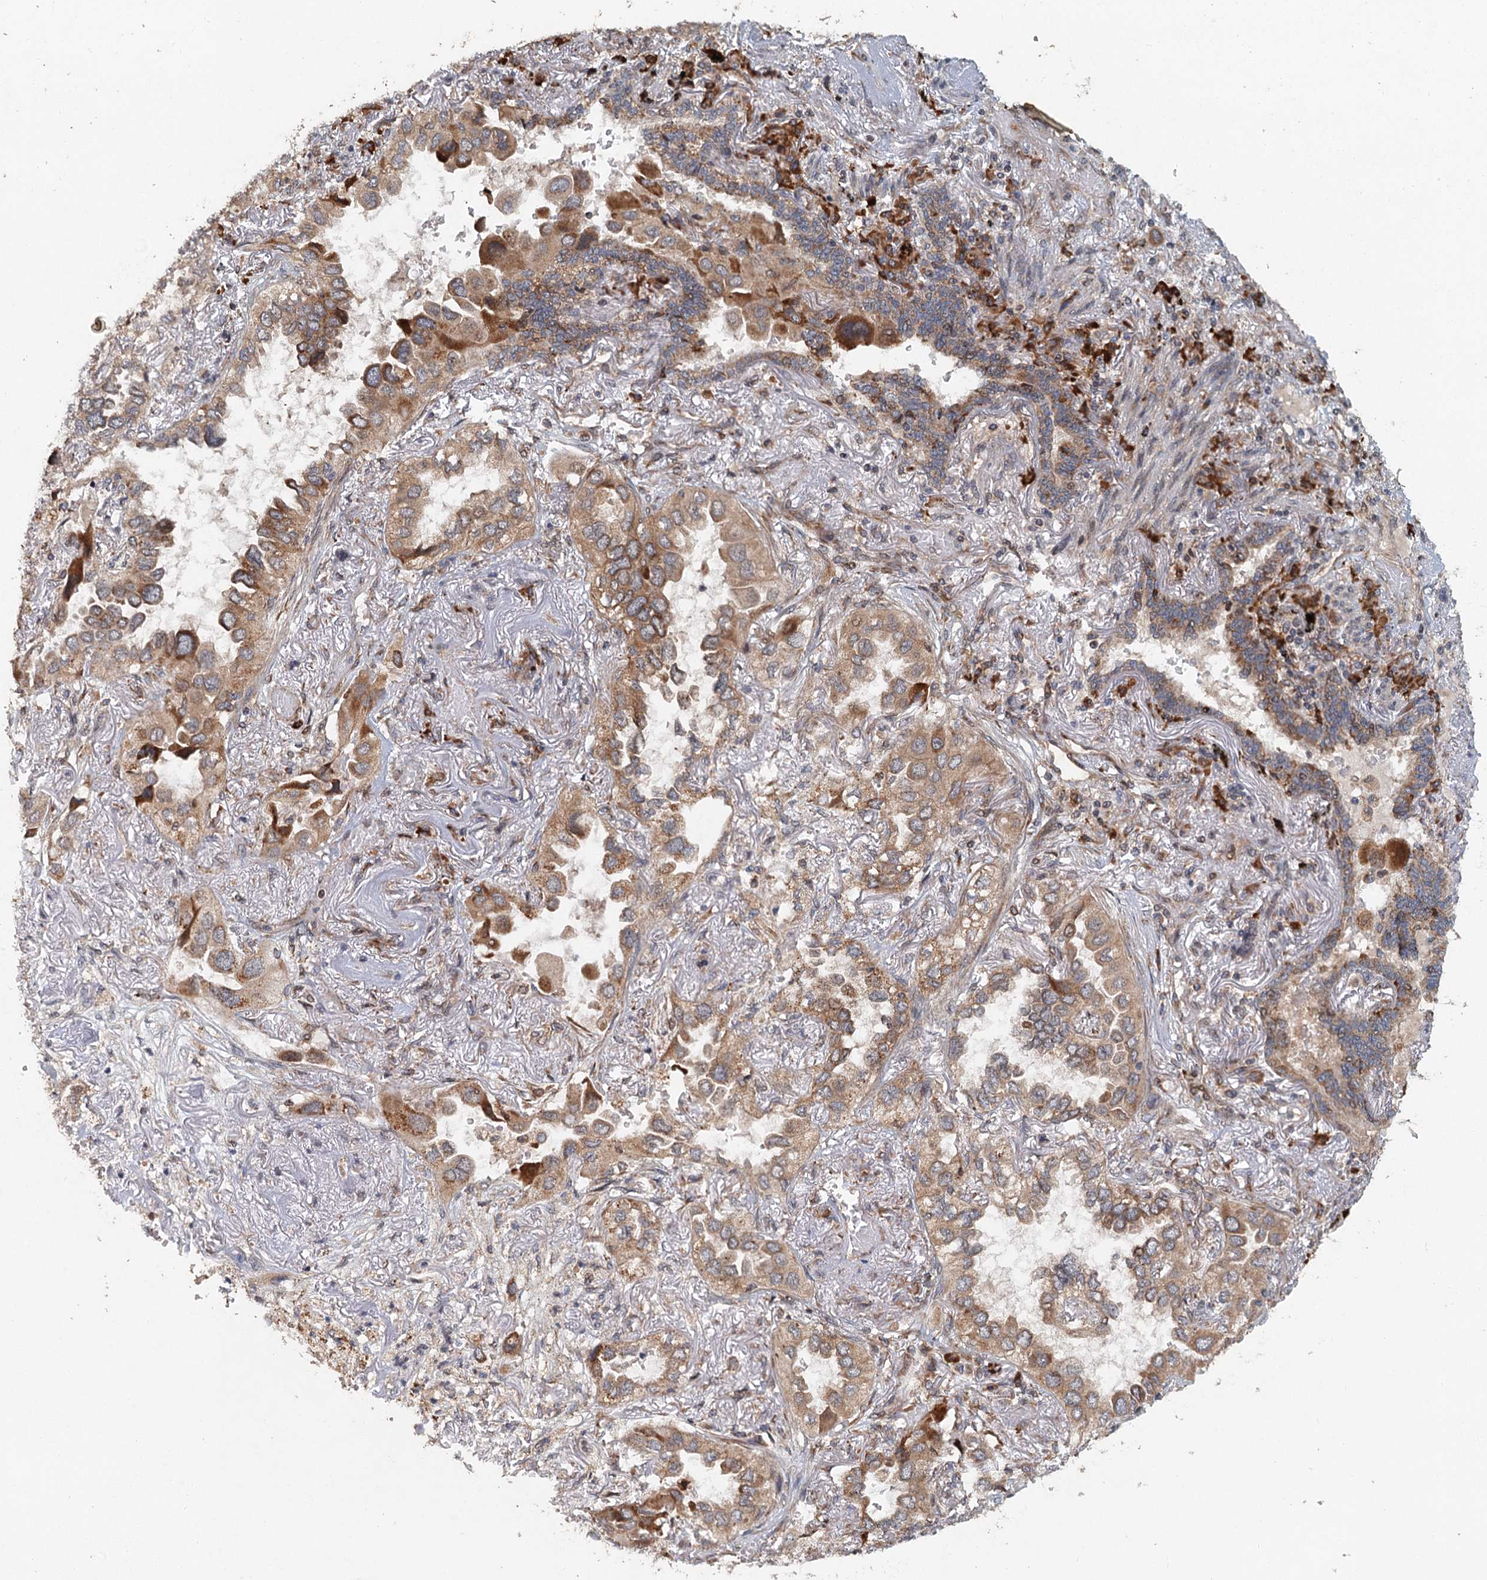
{"staining": {"intensity": "moderate", "quantity": ">75%", "location": "cytoplasmic/membranous"}, "tissue": "lung cancer", "cell_type": "Tumor cells", "image_type": "cancer", "snomed": [{"axis": "morphology", "description": "Adenocarcinoma, NOS"}, {"axis": "topography", "description": "Lung"}], "caption": "Protein staining of lung cancer (adenocarcinoma) tissue shows moderate cytoplasmic/membranous positivity in approximately >75% of tumor cells.", "gene": "SRPX2", "patient": {"sex": "female", "age": 76}}